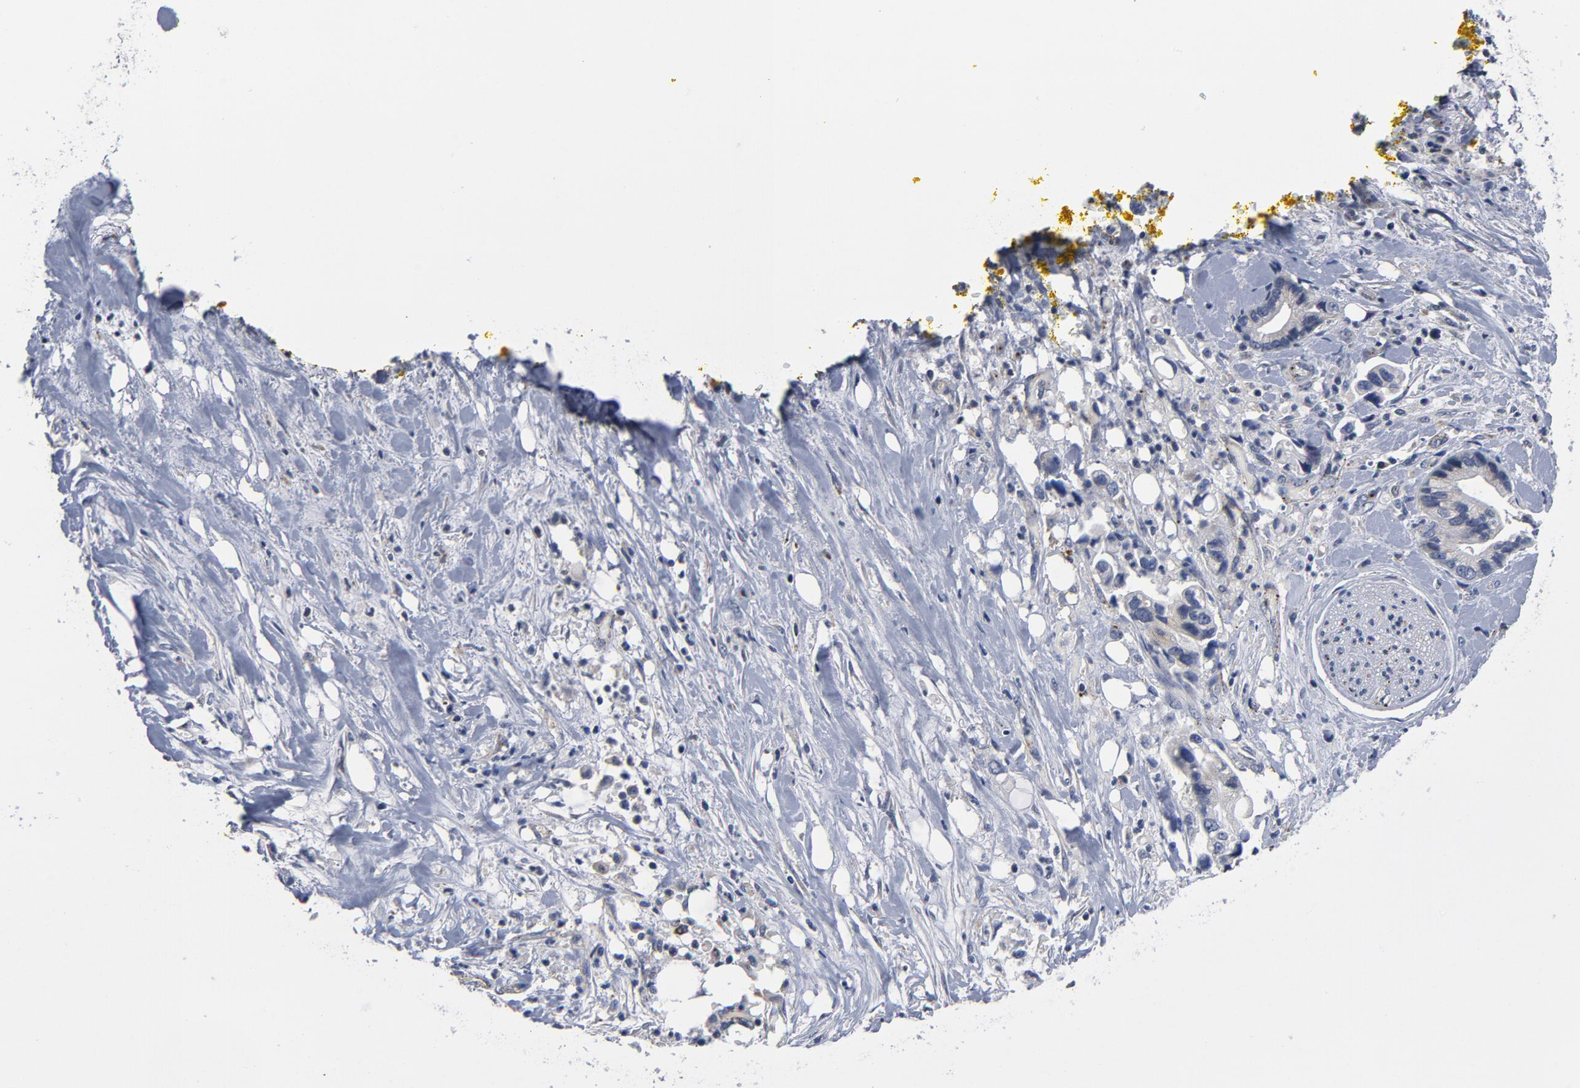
{"staining": {"intensity": "negative", "quantity": "none", "location": "none"}, "tissue": "pancreatic cancer", "cell_type": "Tumor cells", "image_type": "cancer", "snomed": [{"axis": "morphology", "description": "Adenocarcinoma, NOS"}, {"axis": "topography", "description": "Pancreas"}], "caption": "A high-resolution image shows IHC staining of pancreatic adenocarcinoma, which shows no significant expression in tumor cells.", "gene": "AKT2", "patient": {"sex": "male", "age": 70}}